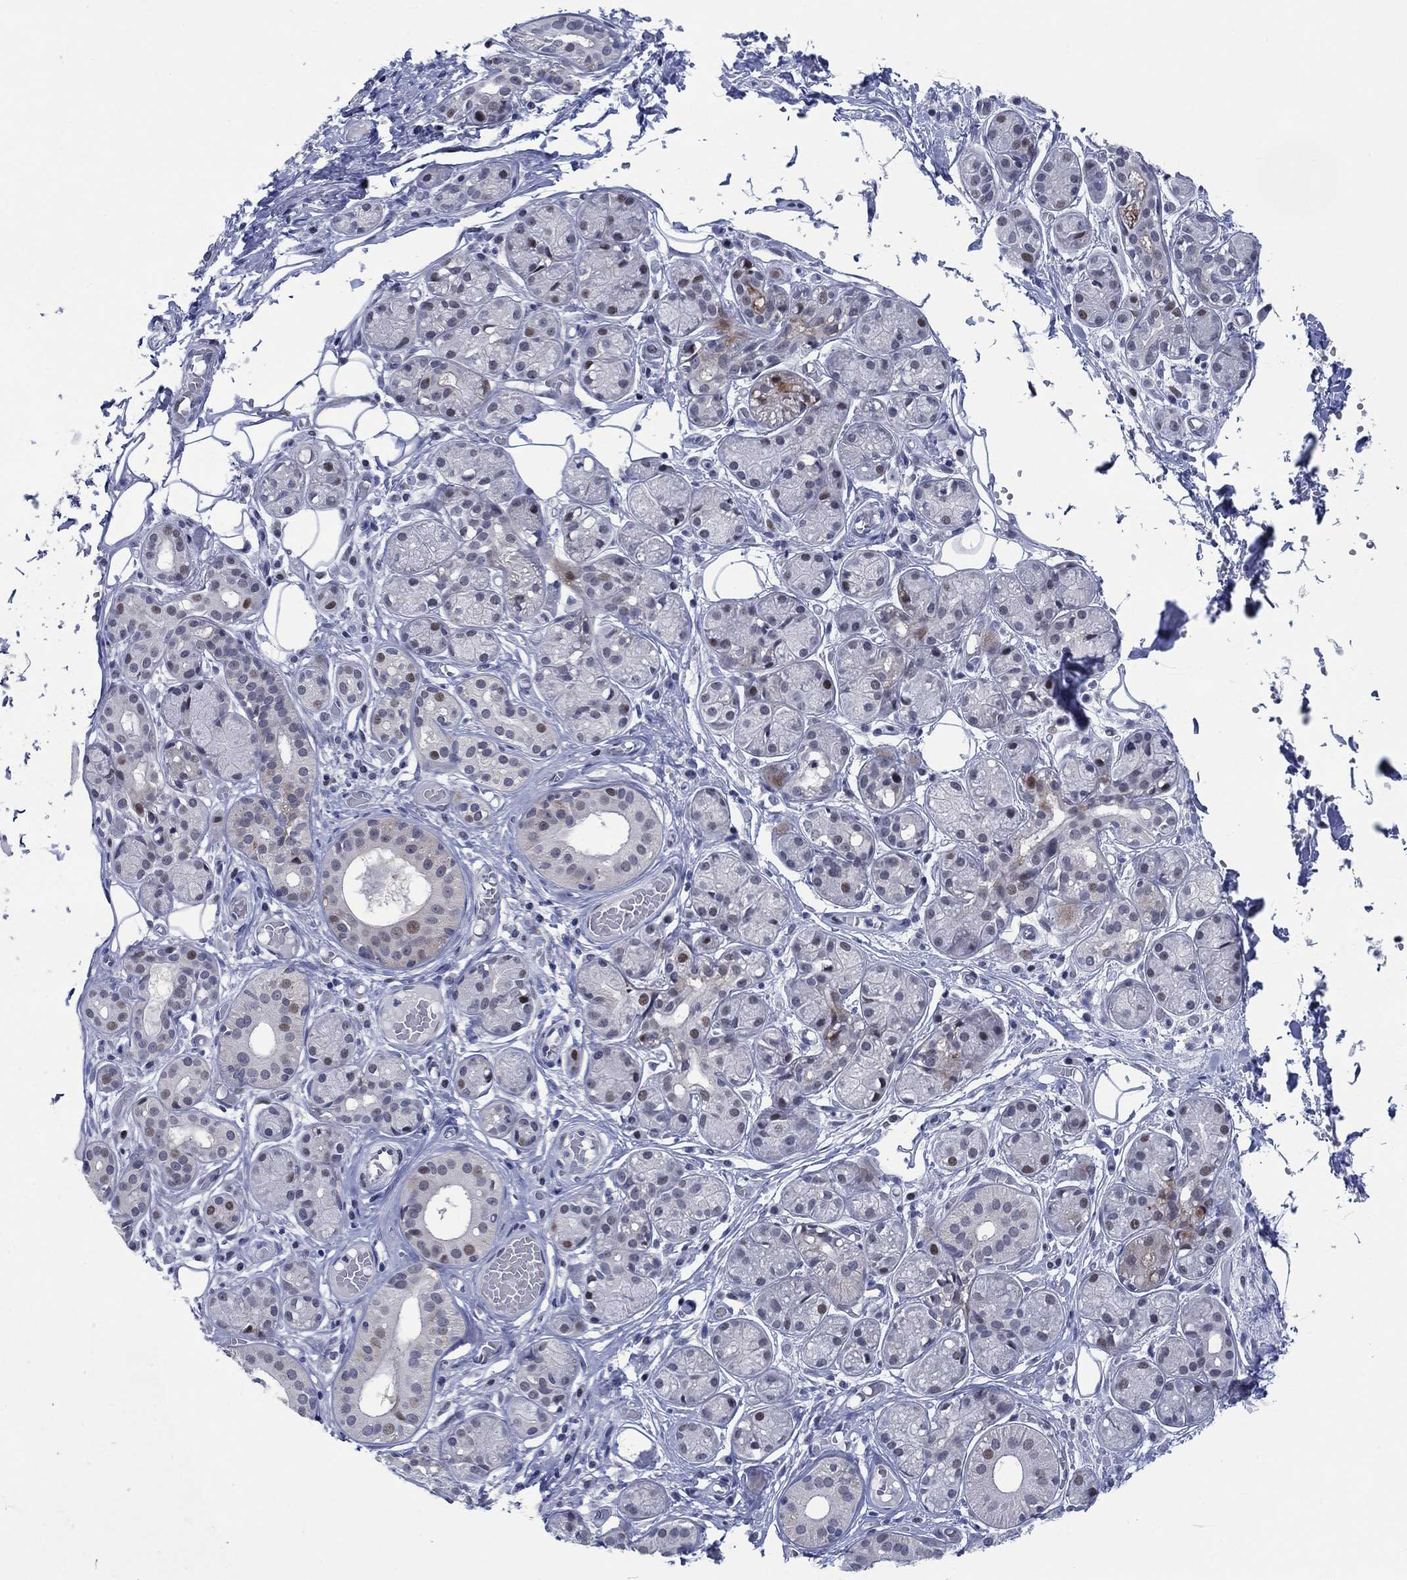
{"staining": {"intensity": "strong", "quantity": "<25%", "location": "nuclear"}, "tissue": "salivary gland", "cell_type": "Glandular cells", "image_type": "normal", "snomed": [{"axis": "morphology", "description": "Normal tissue, NOS"}, {"axis": "topography", "description": "Salivary gland"}, {"axis": "topography", "description": "Peripheral nerve tissue"}], "caption": "A micrograph showing strong nuclear expression in about <25% of glandular cells in unremarkable salivary gland, as visualized by brown immunohistochemical staining.", "gene": "NEU3", "patient": {"sex": "male", "age": 71}}